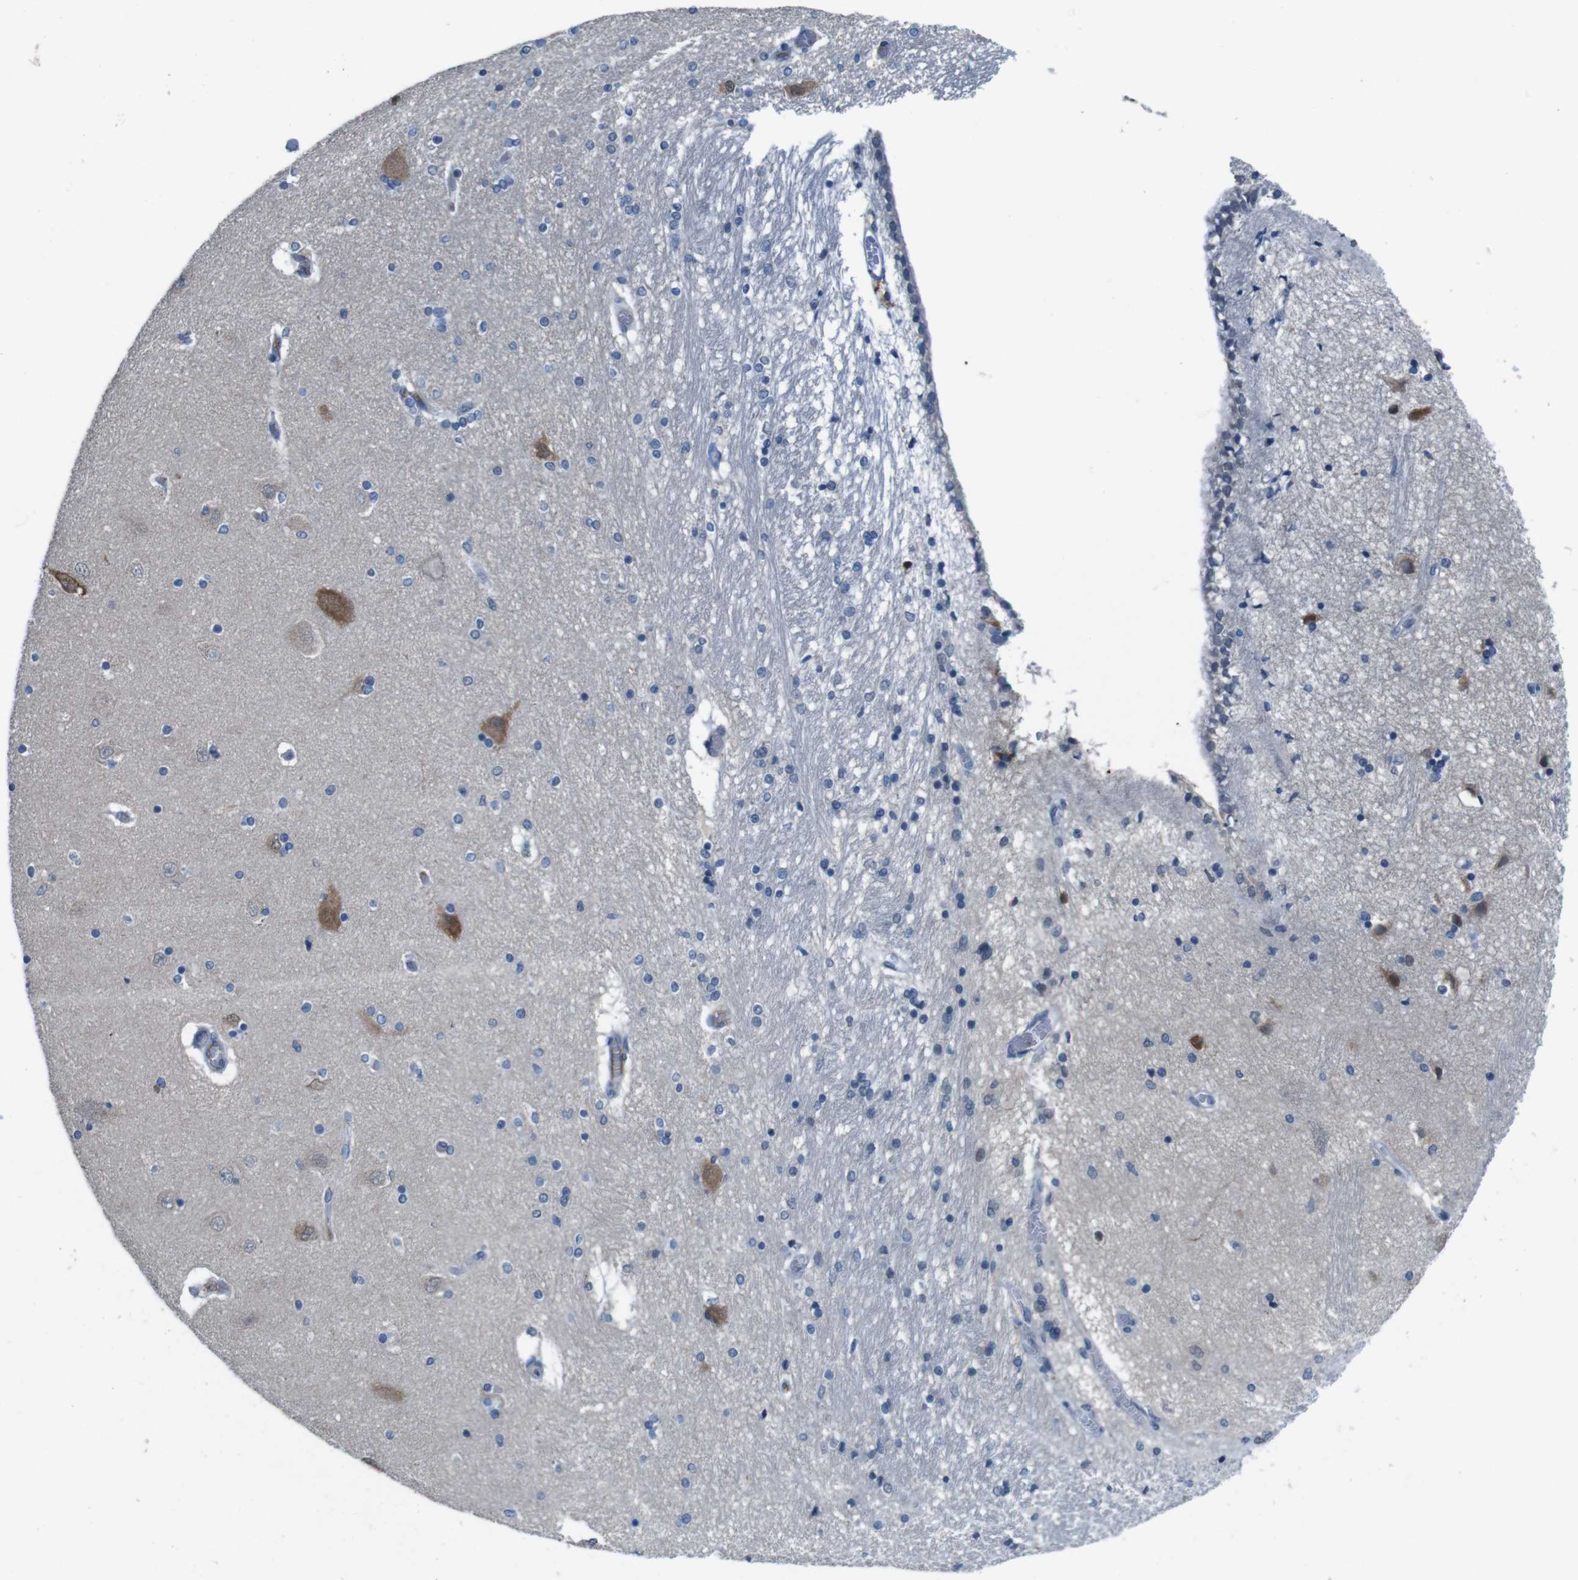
{"staining": {"intensity": "negative", "quantity": "none", "location": "none"}, "tissue": "hippocampus", "cell_type": "Glial cells", "image_type": "normal", "snomed": [{"axis": "morphology", "description": "Normal tissue, NOS"}, {"axis": "topography", "description": "Hippocampus"}], "caption": "IHC of normal hippocampus reveals no staining in glial cells.", "gene": "CDHR2", "patient": {"sex": "female", "age": 54}}